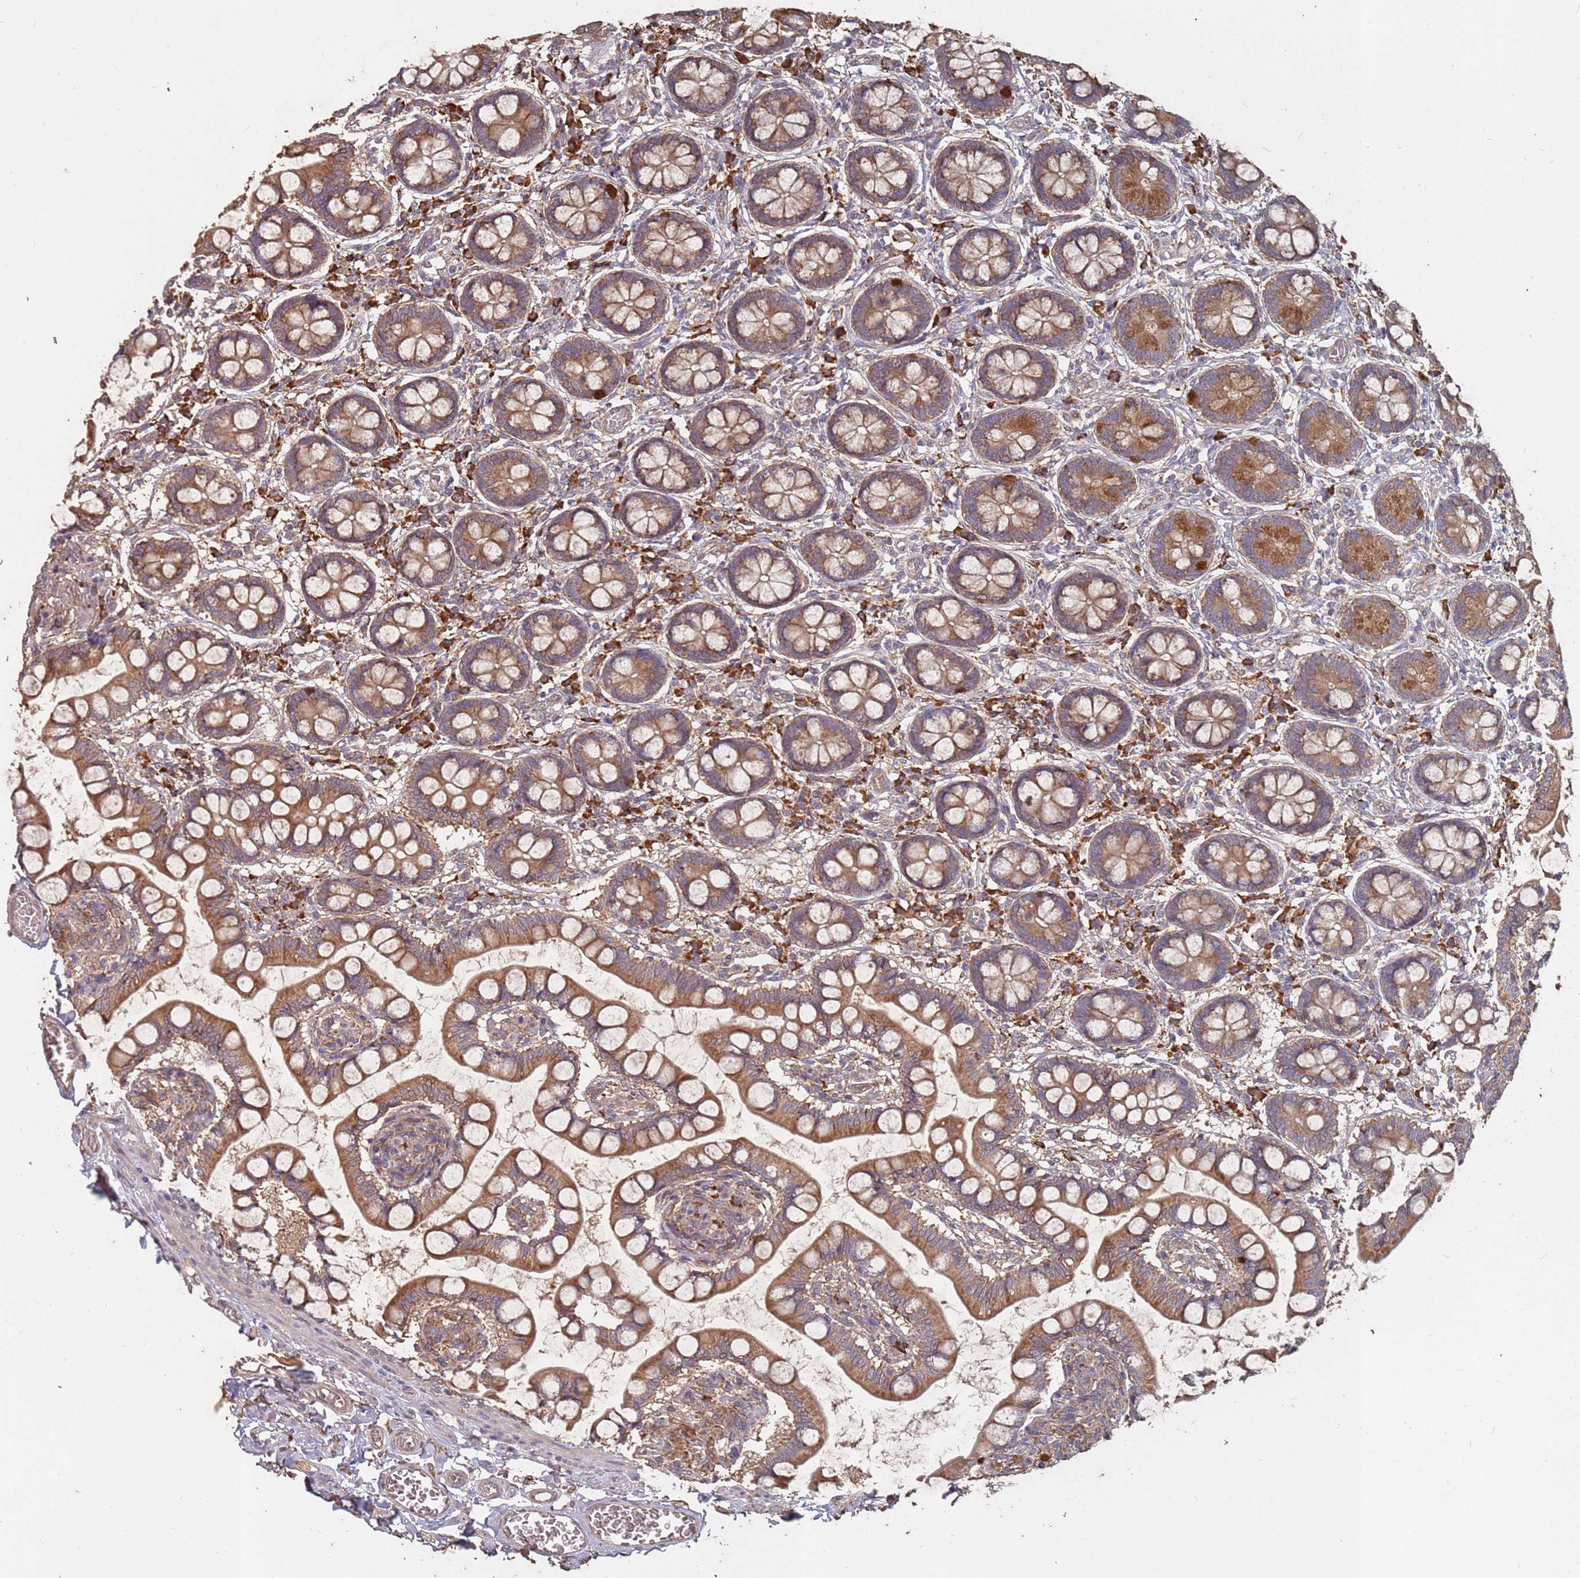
{"staining": {"intensity": "strong", "quantity": ">75%", "location": "cytoplasmic/membranous"}, "tissue": "small intestine", "cell_type": "Glandular cells", "image_type": "normal", "snomed": [{"axis": "morphology", "description": "Normal tissue, NOS"}, {"axis": "topography", "description": "Small intestine"}], "caption": "High-power microscopy captured an IHC image of normal small intestine, revealing strong cytoplasmic/membranous staining in approximately >75% of glandular cells. (brown staining indicates protein expression, while blue staining denotes nuclei).", "gene": "ATG5", "patient": {"sex": "male", "age": 52}}